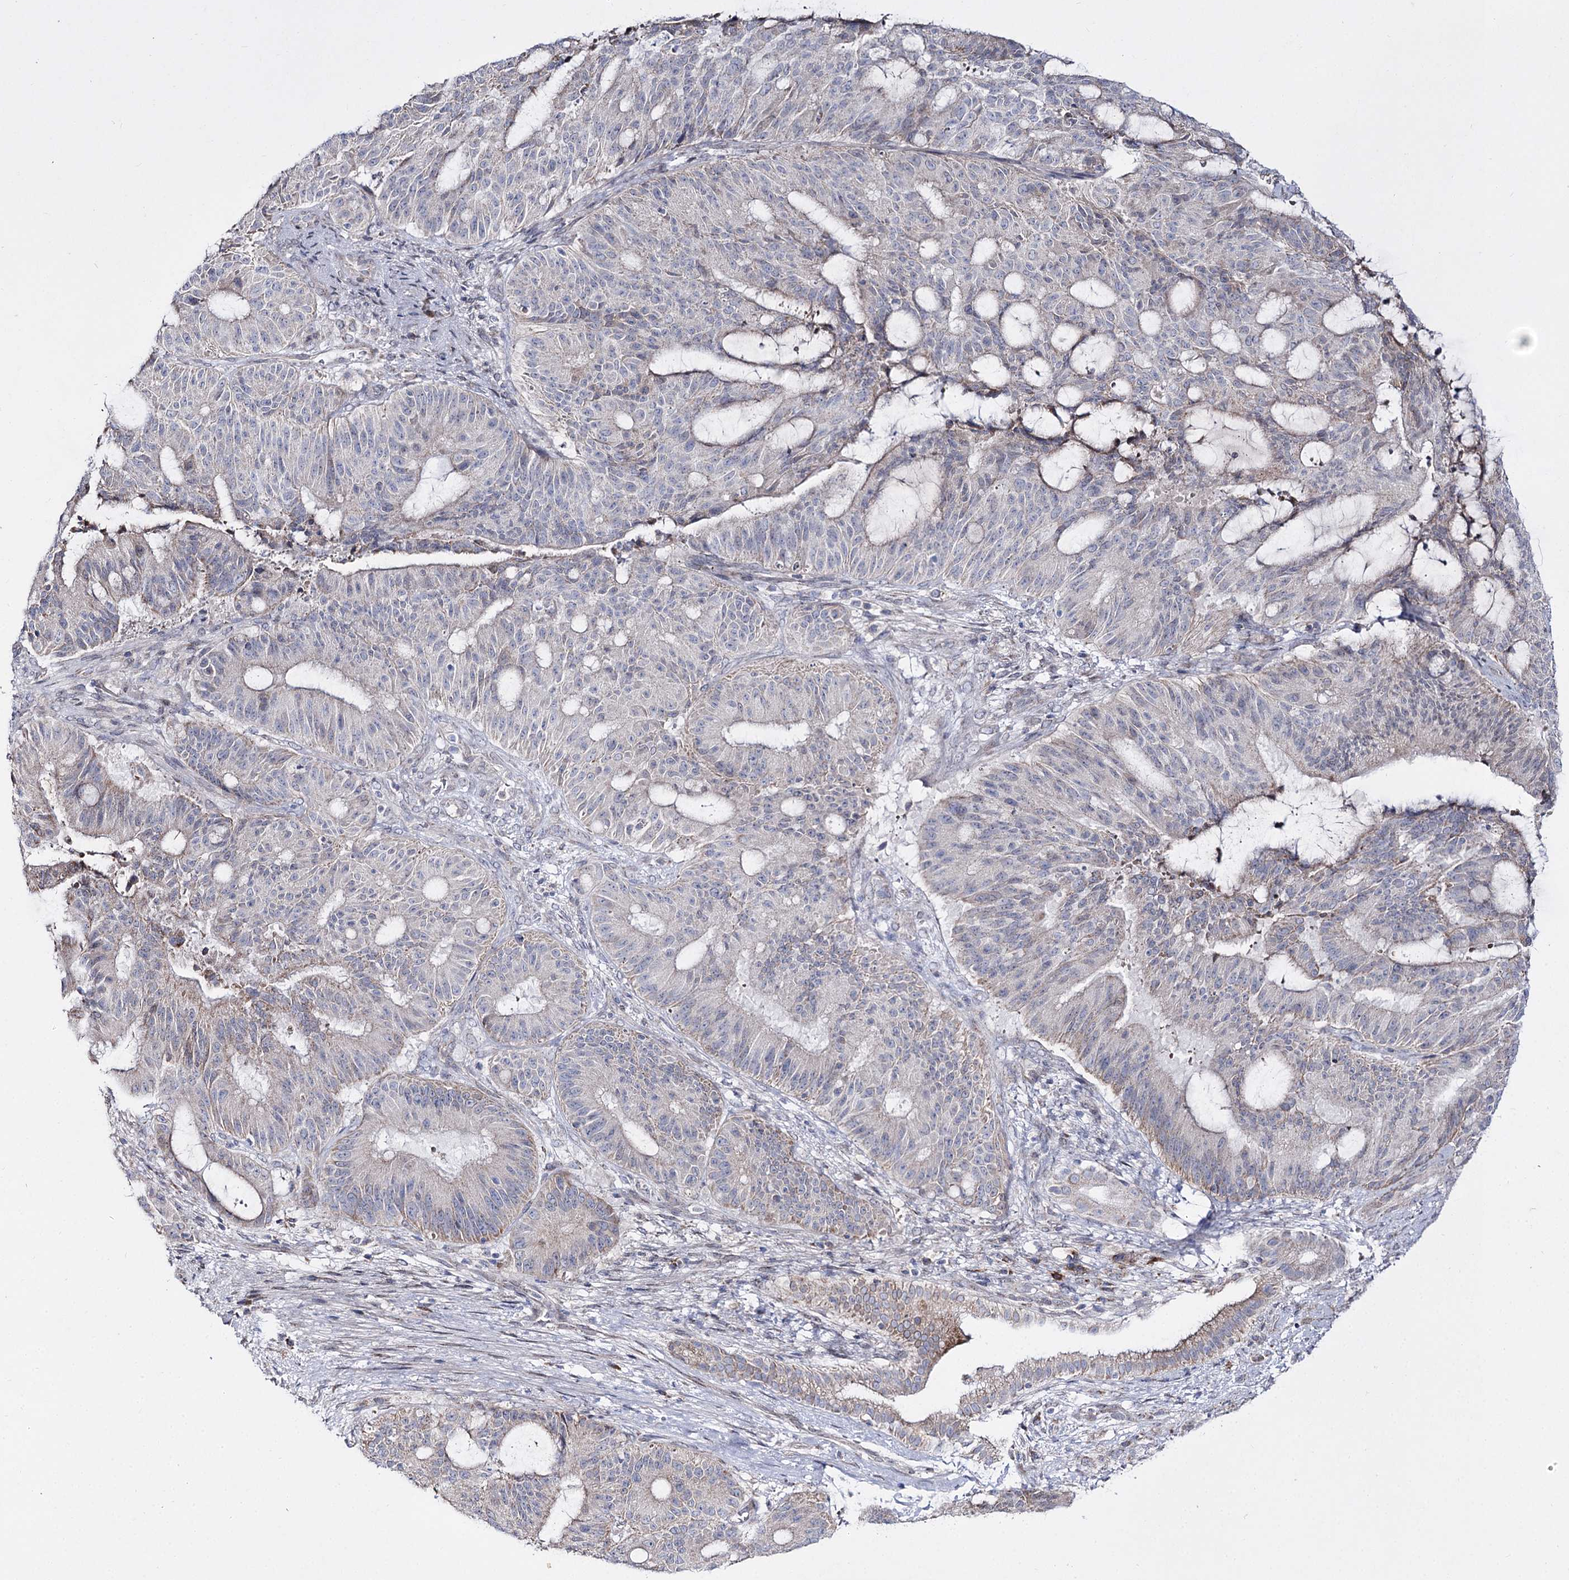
{"staining": {"intensity": "weak", "quantity": "<25%", "location": "cytoplasmic/membranous"}, "tissue": "liver cancer", "cell_type": "Tumor cells", "image_type": "cancer", "snomed": [{"axis": "morphology", "description": "Normal tissue, NOS"}, {"axis": "morphology", "description": "Cholangiocarcinoma"}, {"axis": "topography", "description": "Liver"}, {"axis": "topography", "description": "Peripheral nerve tissue"}], "caption": "Tumor cells are negative for brown protein staining in liver cancer.", "gene": "C11orf80", "patient": {"sex": "female", "age": 73}}